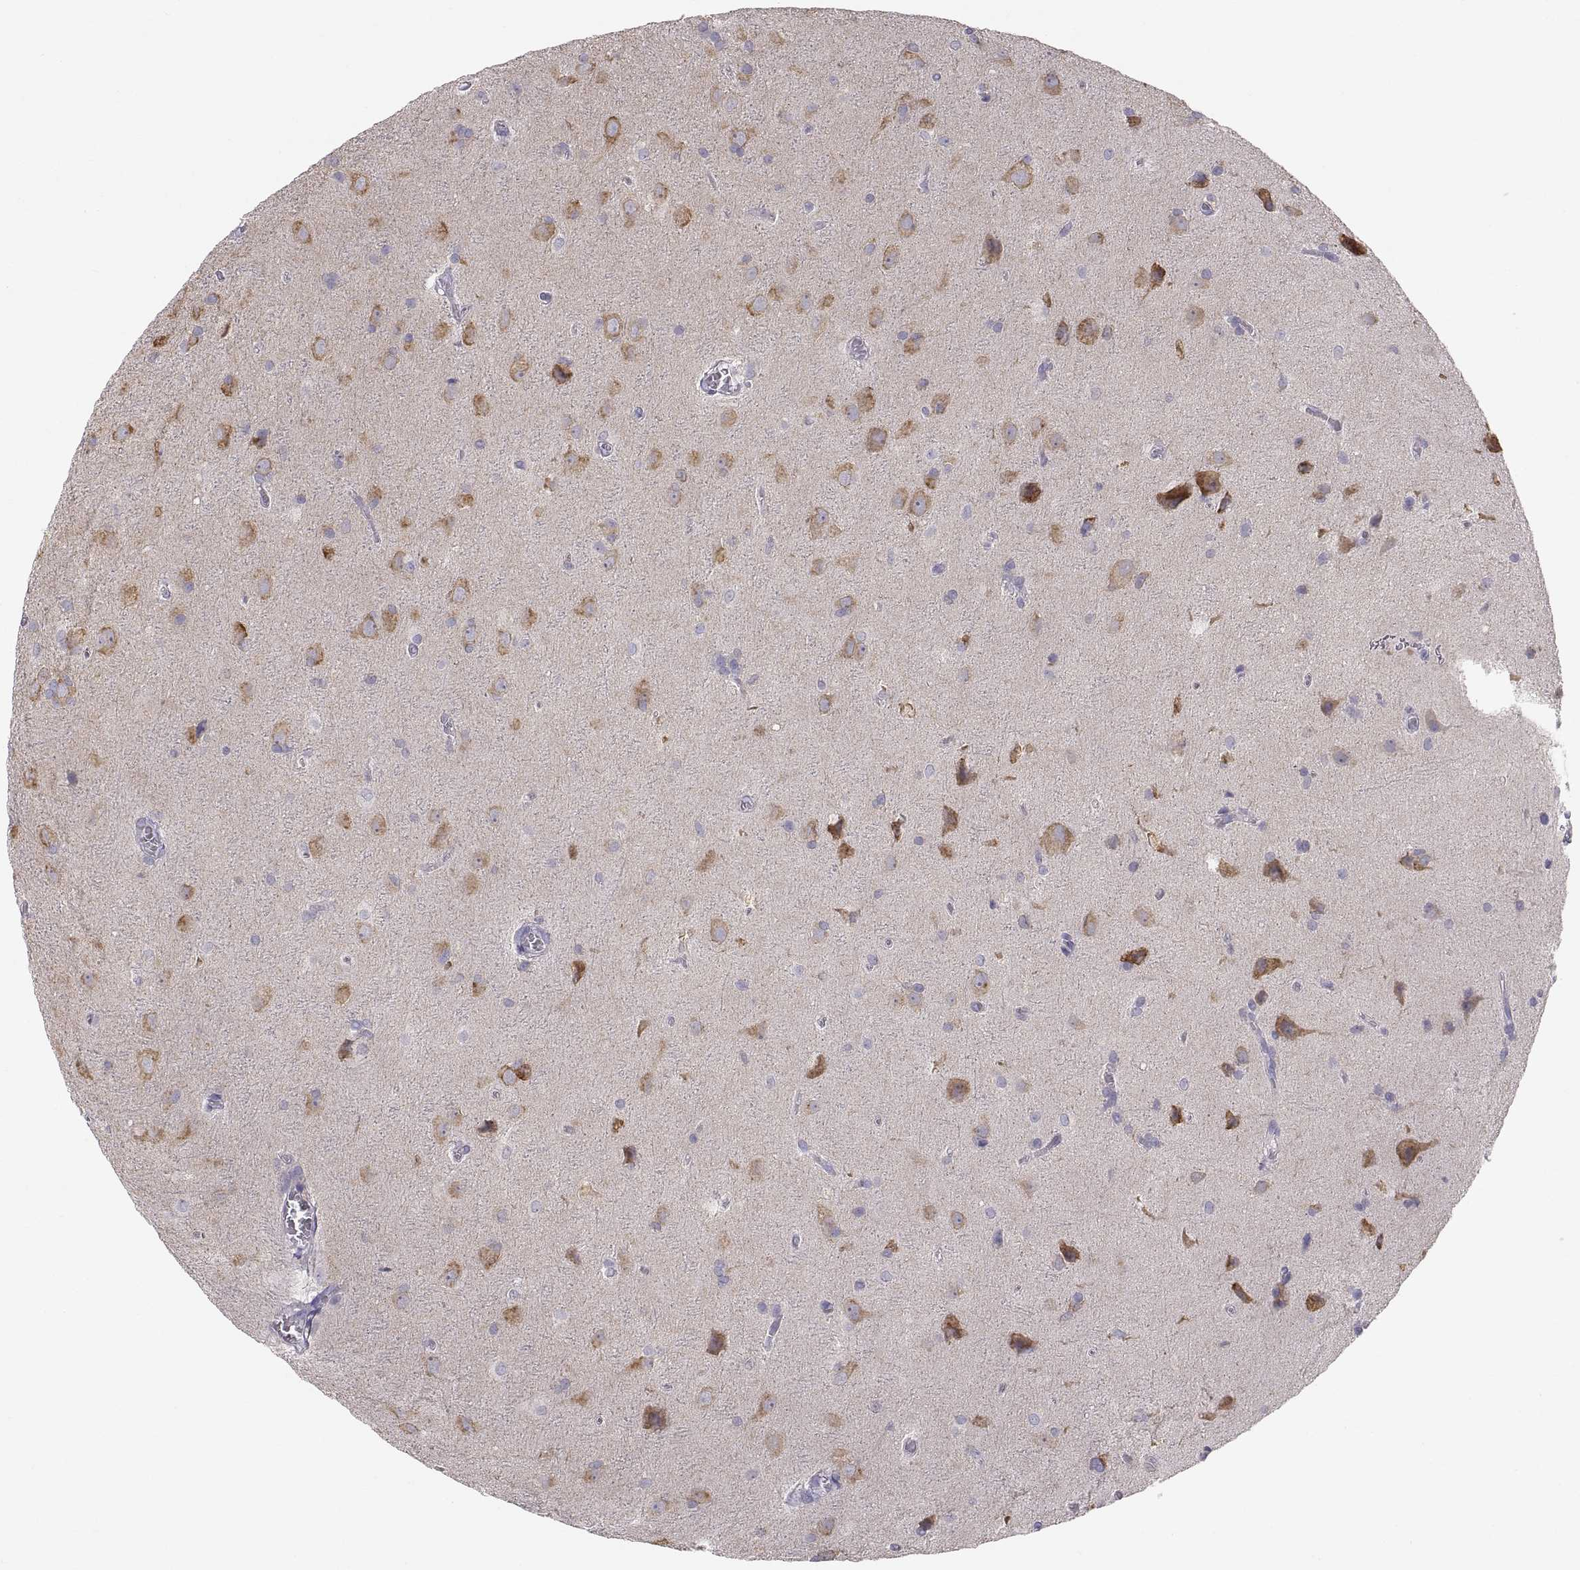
{"staining": {"intensity": "negative", "quantity": "none", "location": "none"}, "tissue": "glioma", "cell_type": "Tumor cells", "image_type": "cancer", "snomed": [{"axis": "morphology", "description": "Glioma, malignant, Low grade"}, {"axis": "topography", "description": "Brain"}], "caption": "Tumor cells are negative for protein expression in human low-grade glioma (malignant). (DAB (3,3'-diaminobenzidine) immunohistochemistry (IHC) with hematoxylin counter stain).", "gene": "ERO1A", "patient": {"sex": "male", "age": 58}}